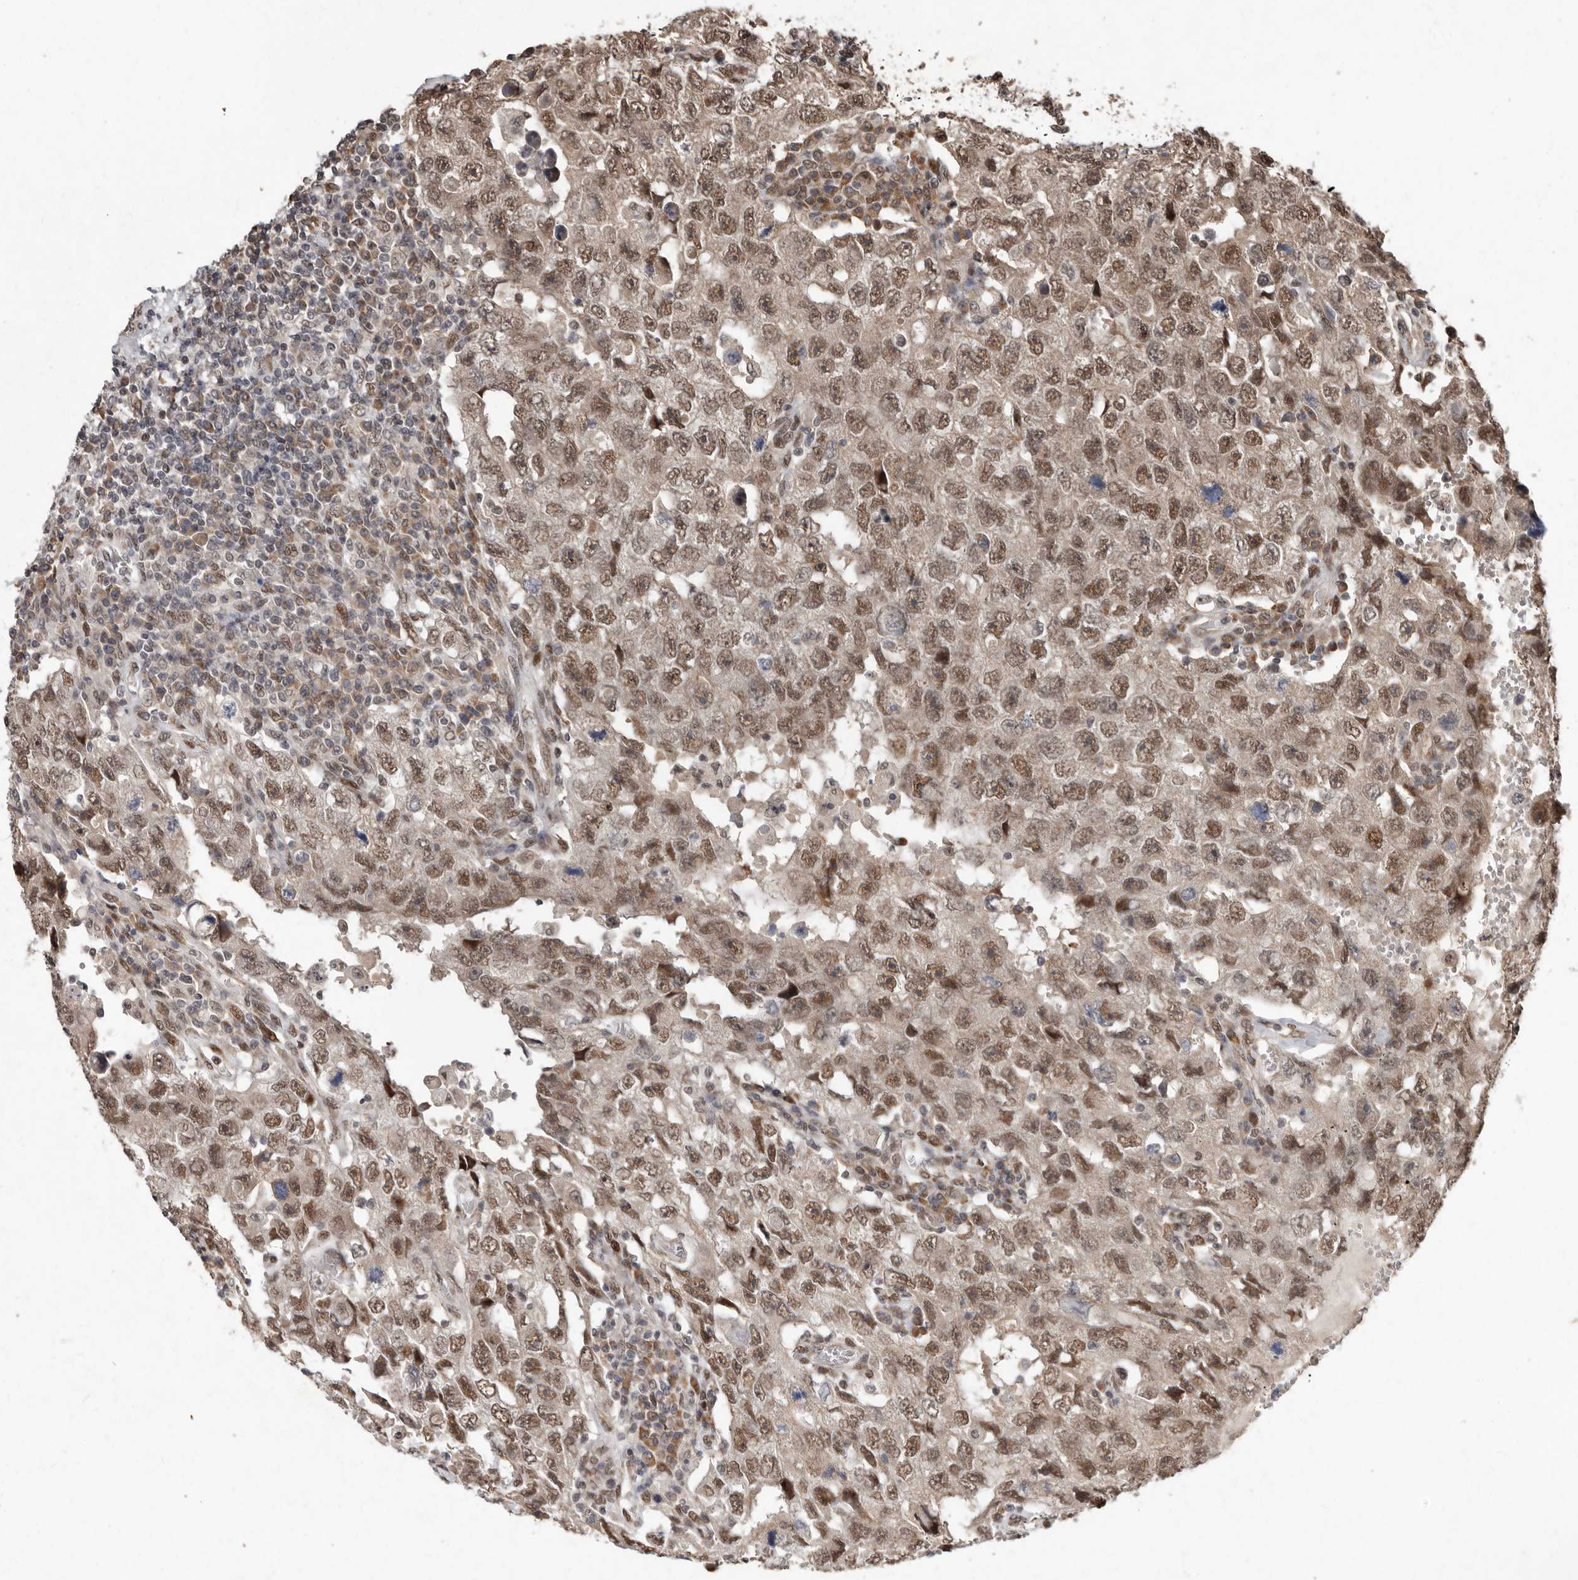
{"staining": {"intensity": "moderate", "quantity": ">75%", "location": "cytoplasmic/membranous,nuclear"}, "tissue": "testis cancer", "cell_type": "Tumor cells", "image_type": "cancer", "snomed": [{"axis": "morphology", "description": "Carcinoma, Embryonal, NOS"}, {"axis": "topography", "description": "Testis"}], "caption": "The immunohistochemical stain labels moderate cytoplasmic/membranous and nuclear positivity in tumor cells of testis cancer tissue. (IHC, brightfield microscopy, high magnification).", "gene": "LRGUK", "patient": {"sex": "male", "age": 26}}